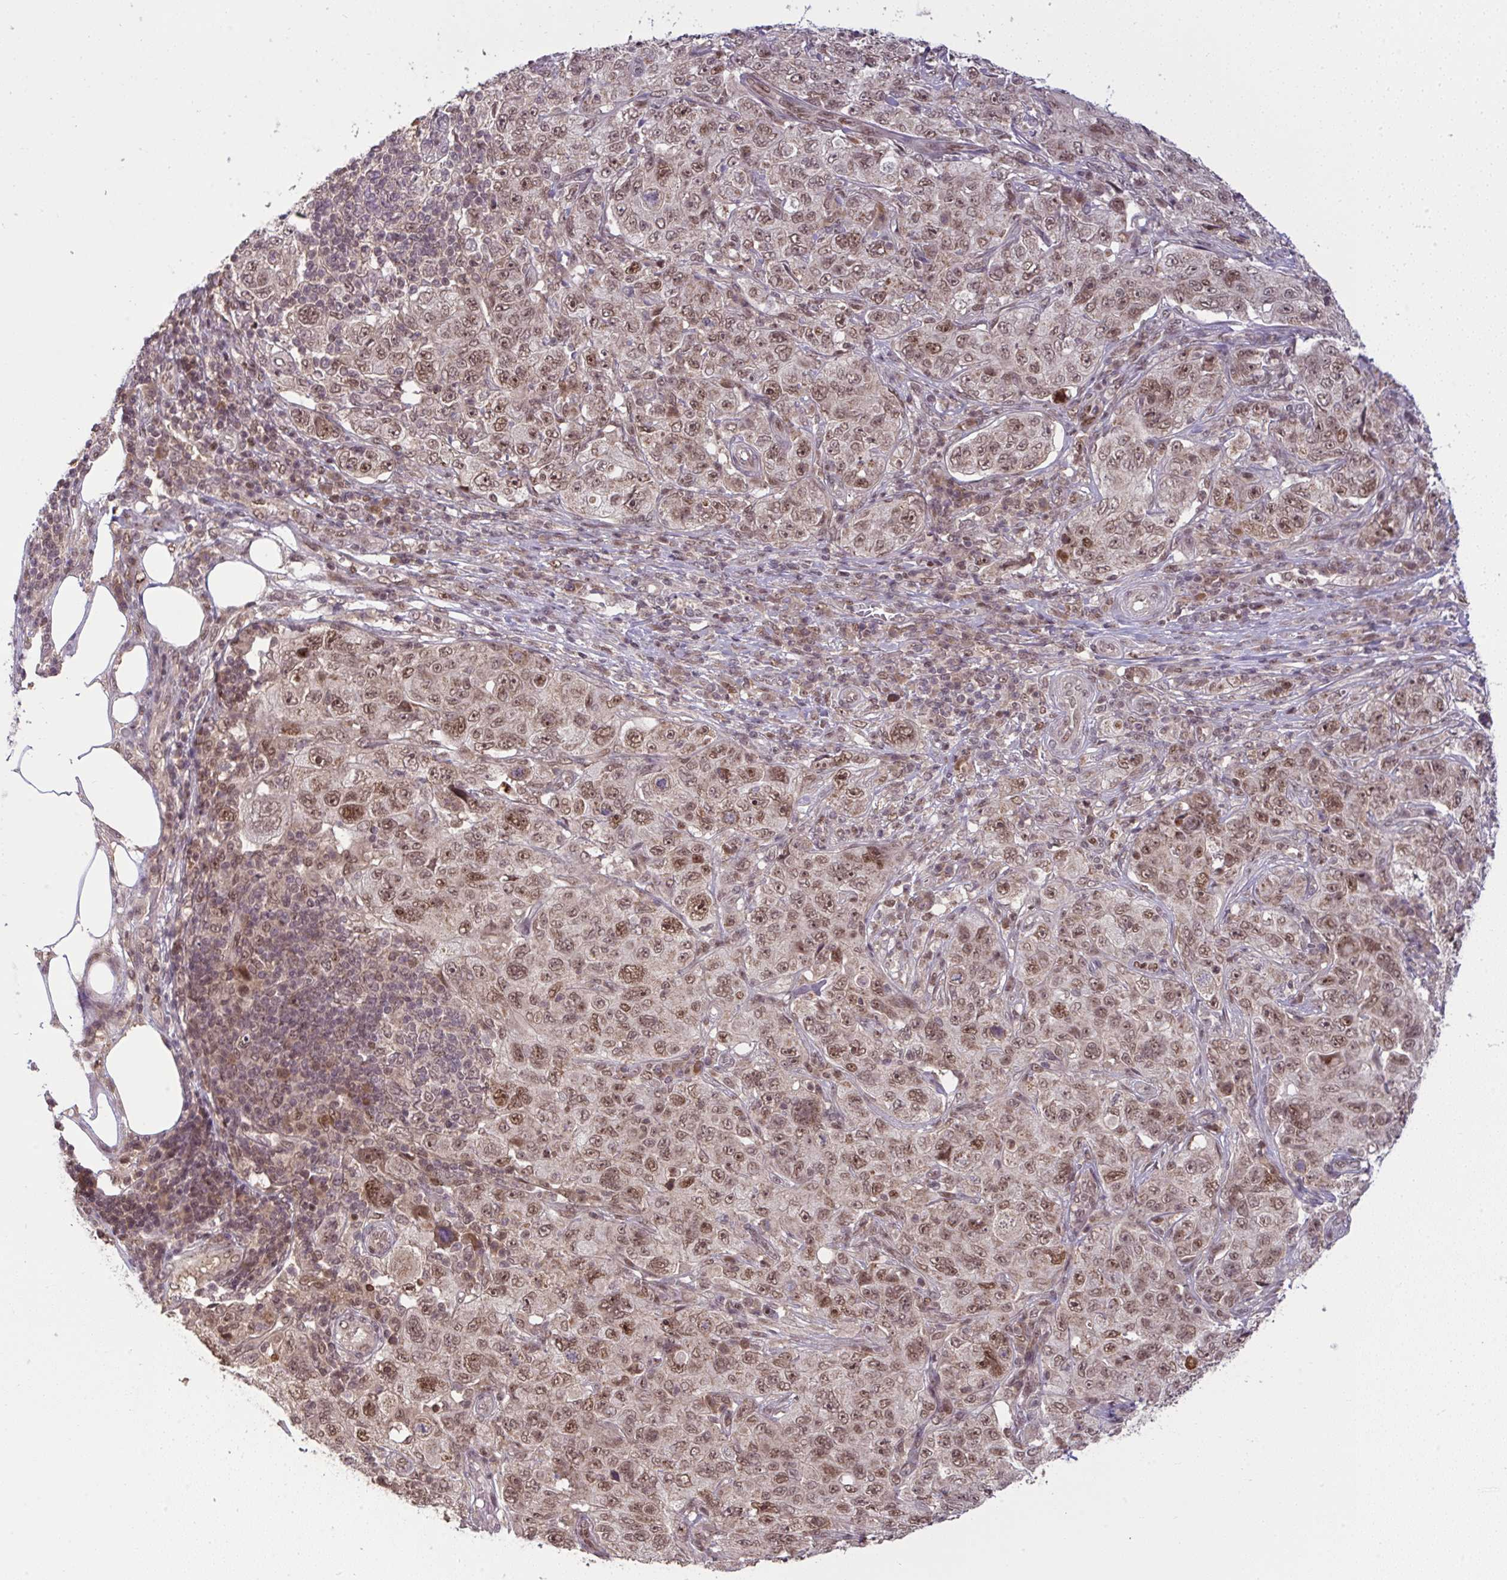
{"staining": {"intensity": "moderate", "quantity": ">75%", "location": "nuclear"}, "tissue": "pancreatic cancer", "cell_type": "Tumor cells", "image_type": "cancer", "snomed": [{"axis": "morphology", "description": "Adenocarcinoma, NOS"}, {"axis": "topography", "description": "Pancreas"}], "caption": "A photomicrograph of pancreatic cancer (adenocarcinoma) stained for a protein demonstrates moderate nuclear brown staining in tumor cells. (DAB (3,3'-diaminobenzidine) = brown stain, brightfield microscopy at high magnification).", "gene": "KLF2", "patient": {"sex": "male", "age": 68}}